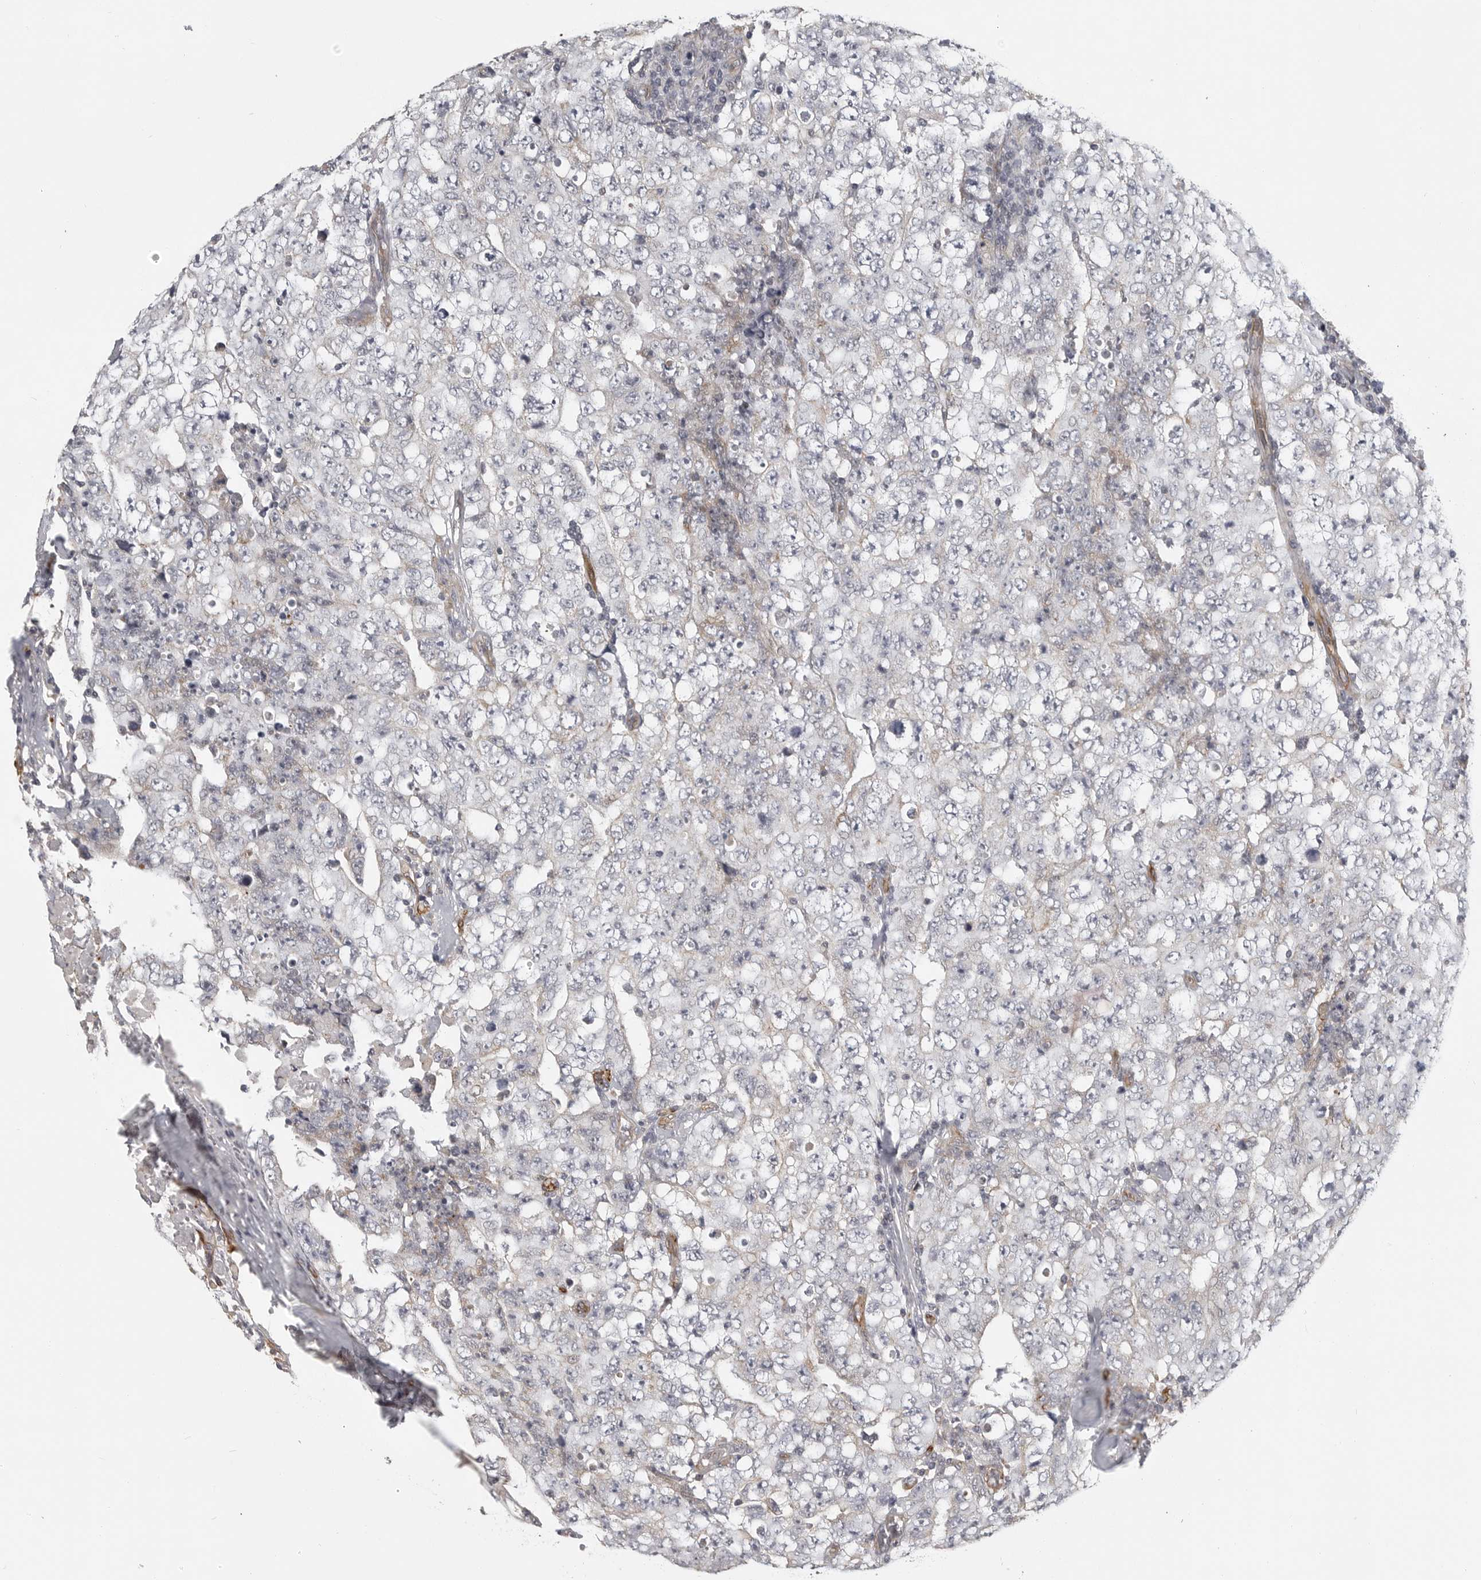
{"staining": {"intensity": "negative", "quantity": "none", "location": "none"}, "tissue": "testis cancer", "cell_type": "Tumor cells", "image_type": "cancer", "snomed": [{"axis": "morphology", "description": "Carcinoma, Embryonal, NOS"}, {"axis": "topography", "description": "Testis"}], "caption": "A high-resolution image shows IHC staining of testis cancer (embryonal carcinoma), which shows no significant staining in tumor cells.", "gene": "RXFP3", "patient": {"sex": "male", "age": 26}}